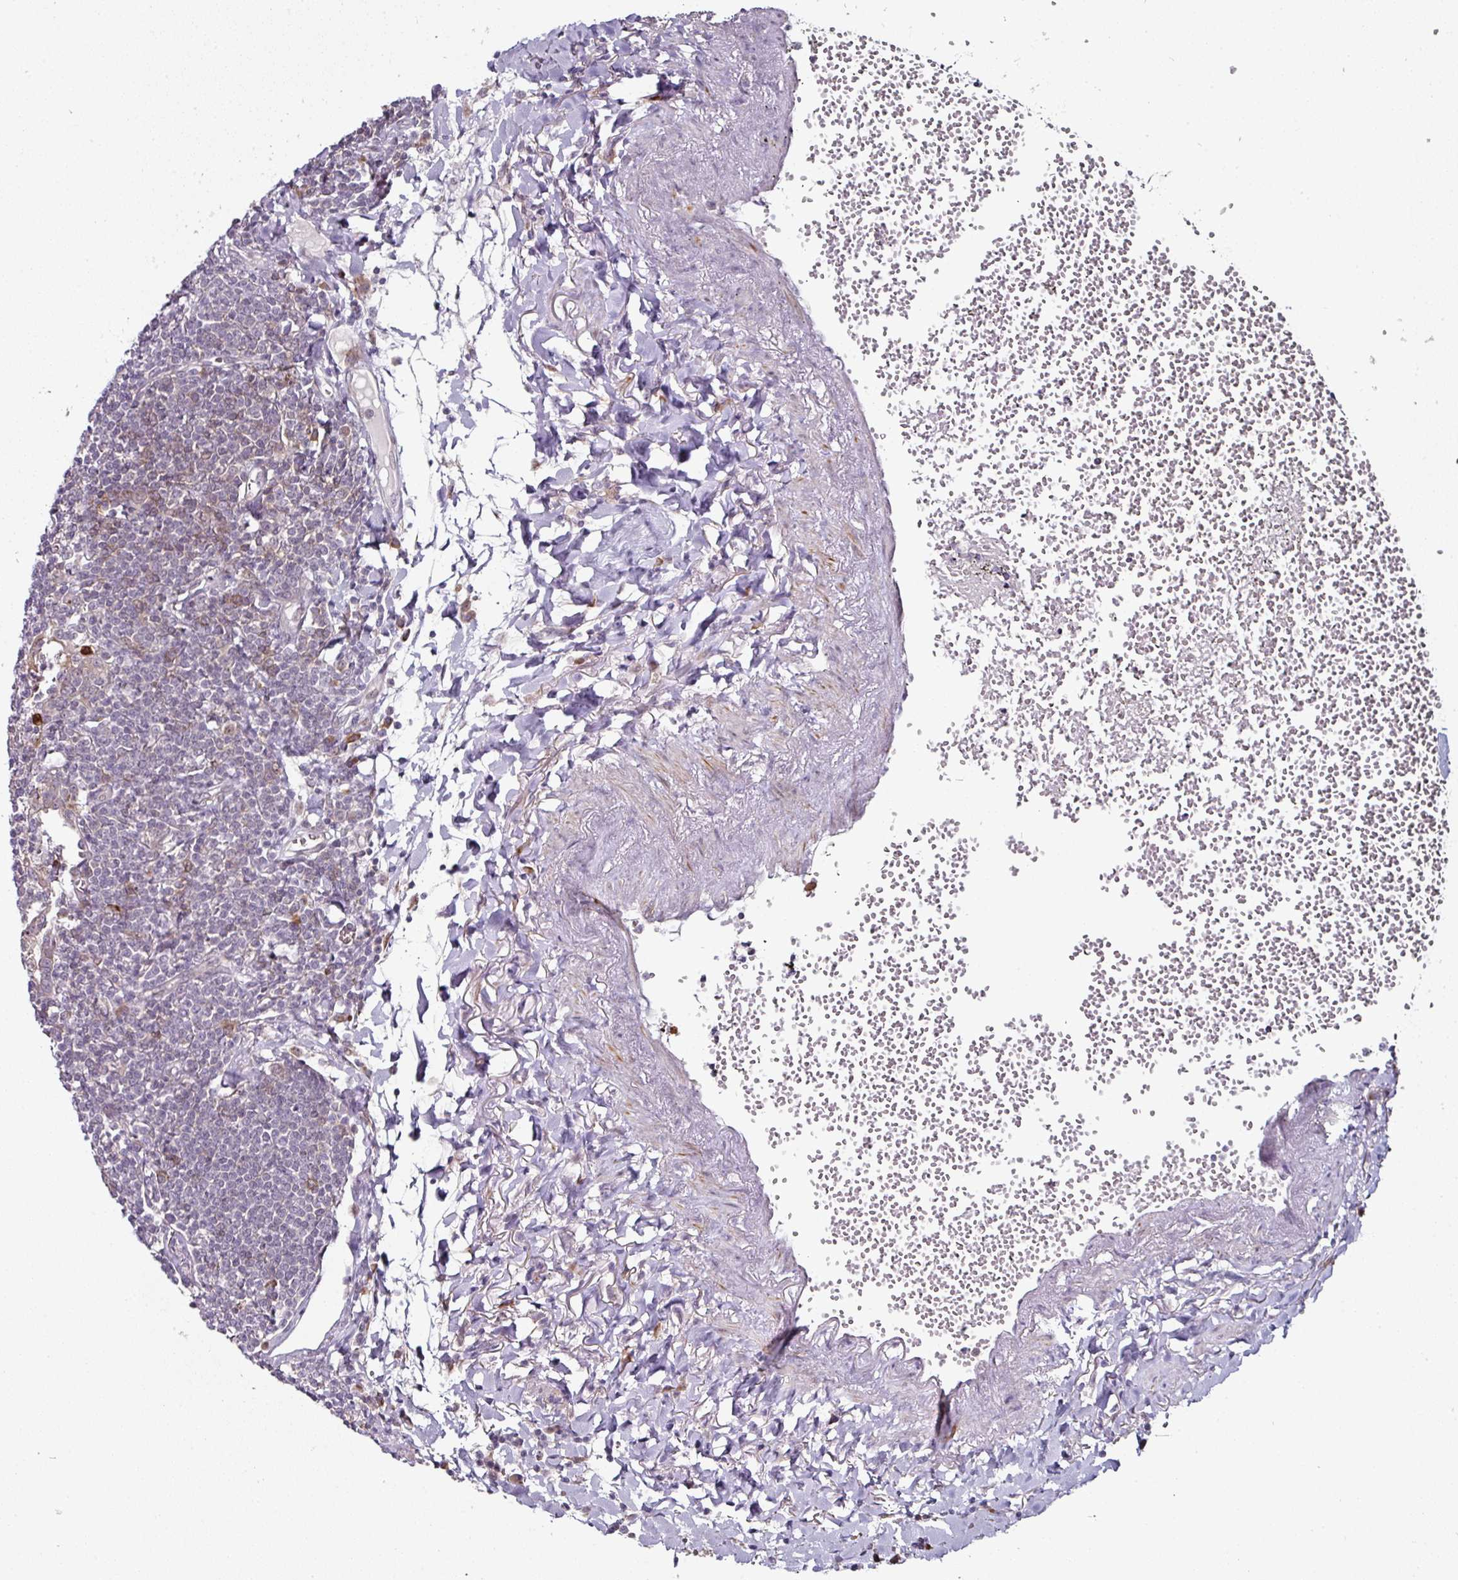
{"staining": {"intensity": "negative", "quantity": "none", "location": "none"}, "tissue": "lymphoma", "cell_type": "Tumor cells", "image_type": "cancer", "snomed": [{"axis": "morphology", "description": "Malignant lymphoma, non-Hodgkin's type, Low grade"}, {"axis": "topography", "description": "Lung"}], "caption": "DAB immunohistochemical staining of human malignant lymphoma, non-Hodgkin's type (low-grade) exhibits no significant positivity in tumor cells. The staining was performed using DAB to visualize the protein expression in brown, while the nuclei were stained in blue with hematoxylin (Magnification: 20x).", "gene": "APOLD1", "patient": {"sex": "female", "age": 71}}